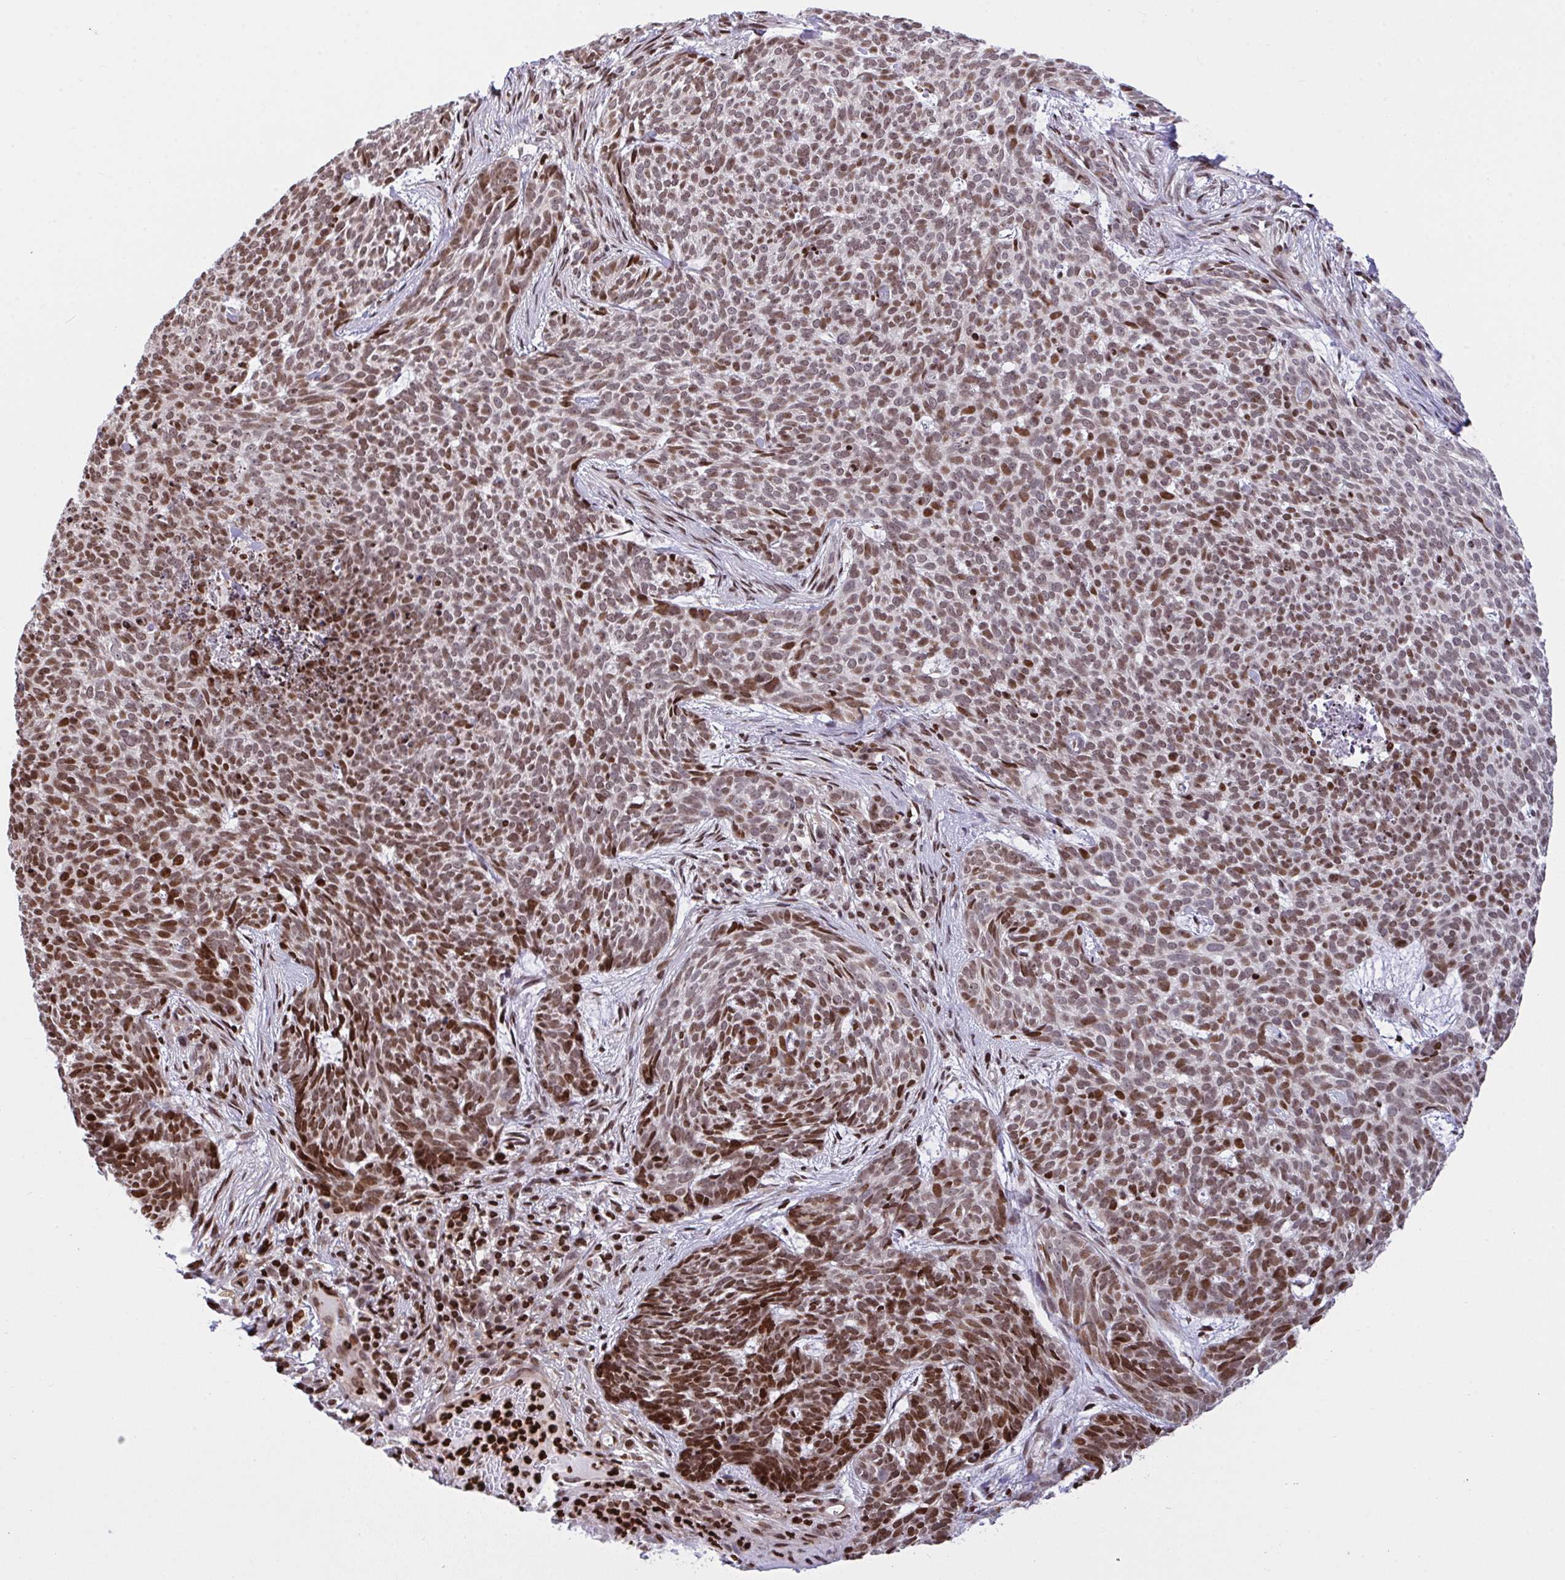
{"staining": {"intensity": "moderate", "quantity": ">75%", "location": "nuclear"}, "tissue": "skin cancer", "cell_type": "Tumor cells", "image_type": "cancer", "snomed": [{"axis": "morphology", "description": "Basal cell carcinoma"}, {"axis": "topography", "description": "Skin"}], "caption": "Skin cancer (basal cell carcinoma) stained with a protein marker reveals moderate staining in tumor cells.", "gene": "RAPGEF5", "patient": {"sex": "female", "age": 93}}